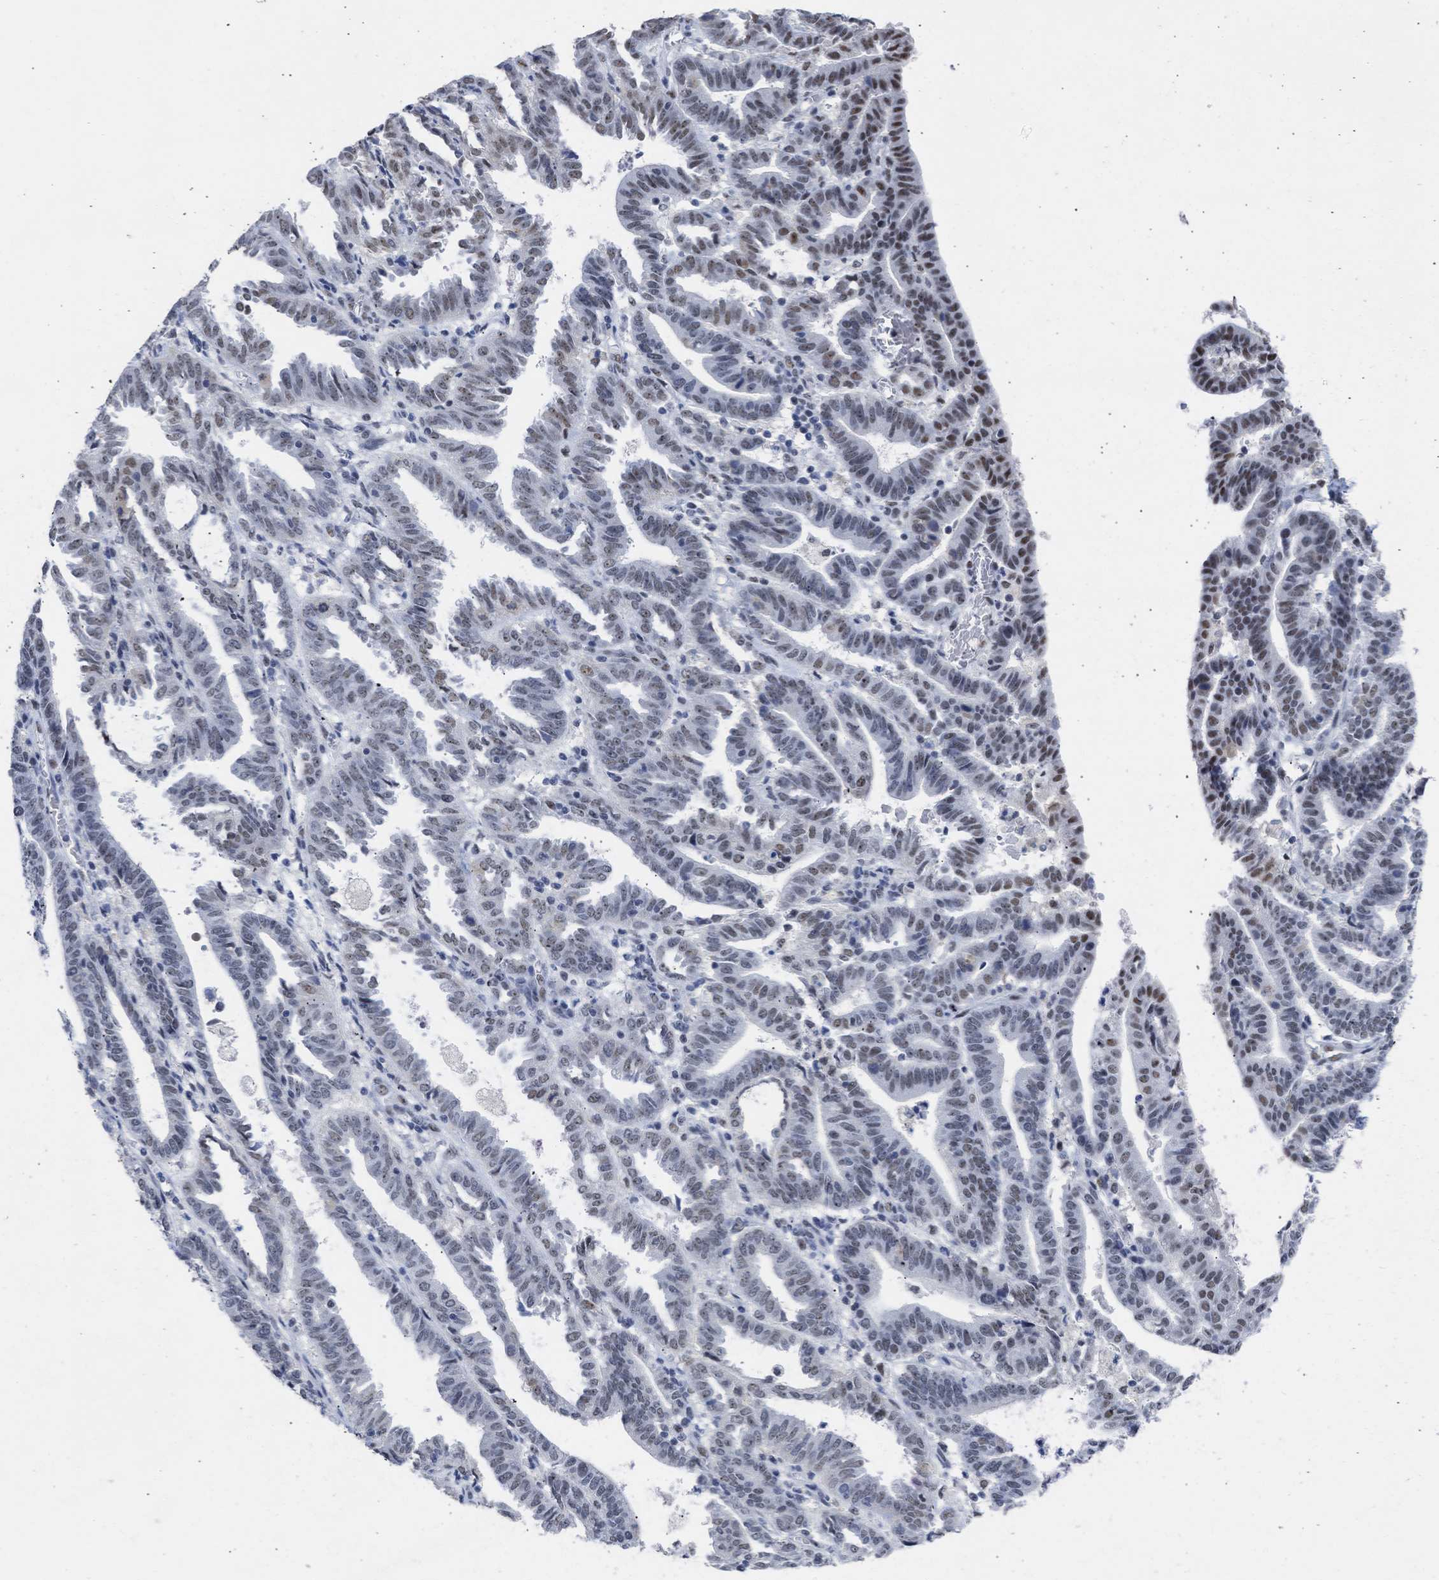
{"staining": {"intensity": "moderate", "quantity": "<25%", "location": "nuclear"}, "tissue": "endometrial cancer", "cell_type": "Tumor cells", "image_type": "cancer", "snomed": [{"axis": "morphology", "description": "Adenocarcinoma, NOS"}, {"axis": "topography", "description": "Uterus"}], "caption": "Tumor cells exhibit low levels of moderate nuclear staining in about <25% of cells in human endometrial cancer. The staining is performed using DAB brown chromogen to label protein expression. The nuclei are counter-stained blue using hematoxylin.", "gene": "DDX41", "patient": {"sex": "female", "age": 83}}